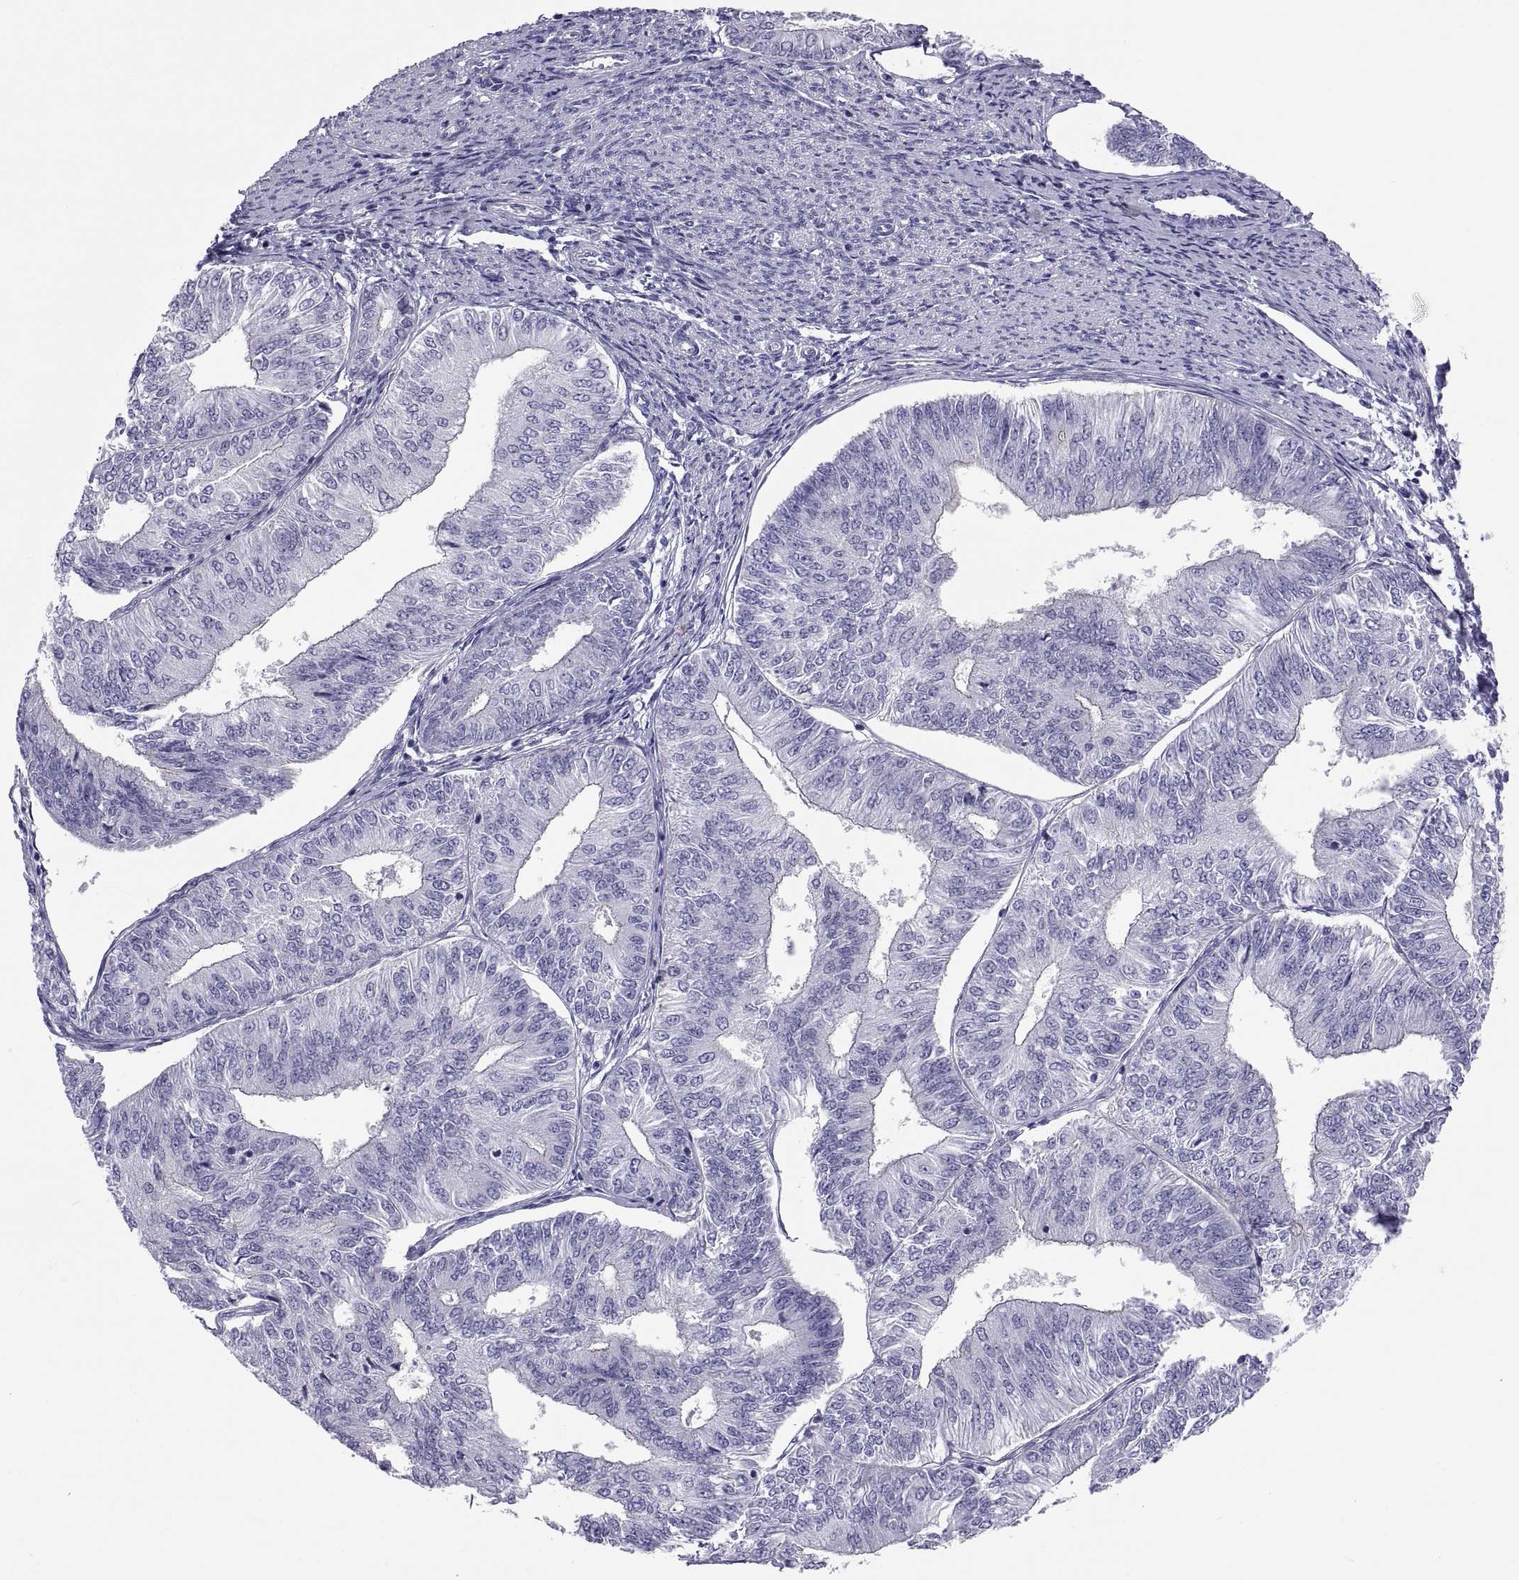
{"staining": {"intensity": "negative", "quantity": "none", "location": "none"}, "tissue": "endometrial cancer", "cell_type": "Tumor cells", "image_type": "cancer", "snomed": [{"axis": "morphology", "description": "Adenocarcinoma, NOS"}, {"axis": "topography", "description": "Endometrium"}], "caption": "Immunohistochemistry (IHC) micrograph of neoplastic tissue: human endometrial cancer stained with DAB (3,3'-diaminobenzidine) demonstrates no significant protein expression in tumor cells.", "gene": "RNASE12", "patient": {"sex": "female", "age": 58}}